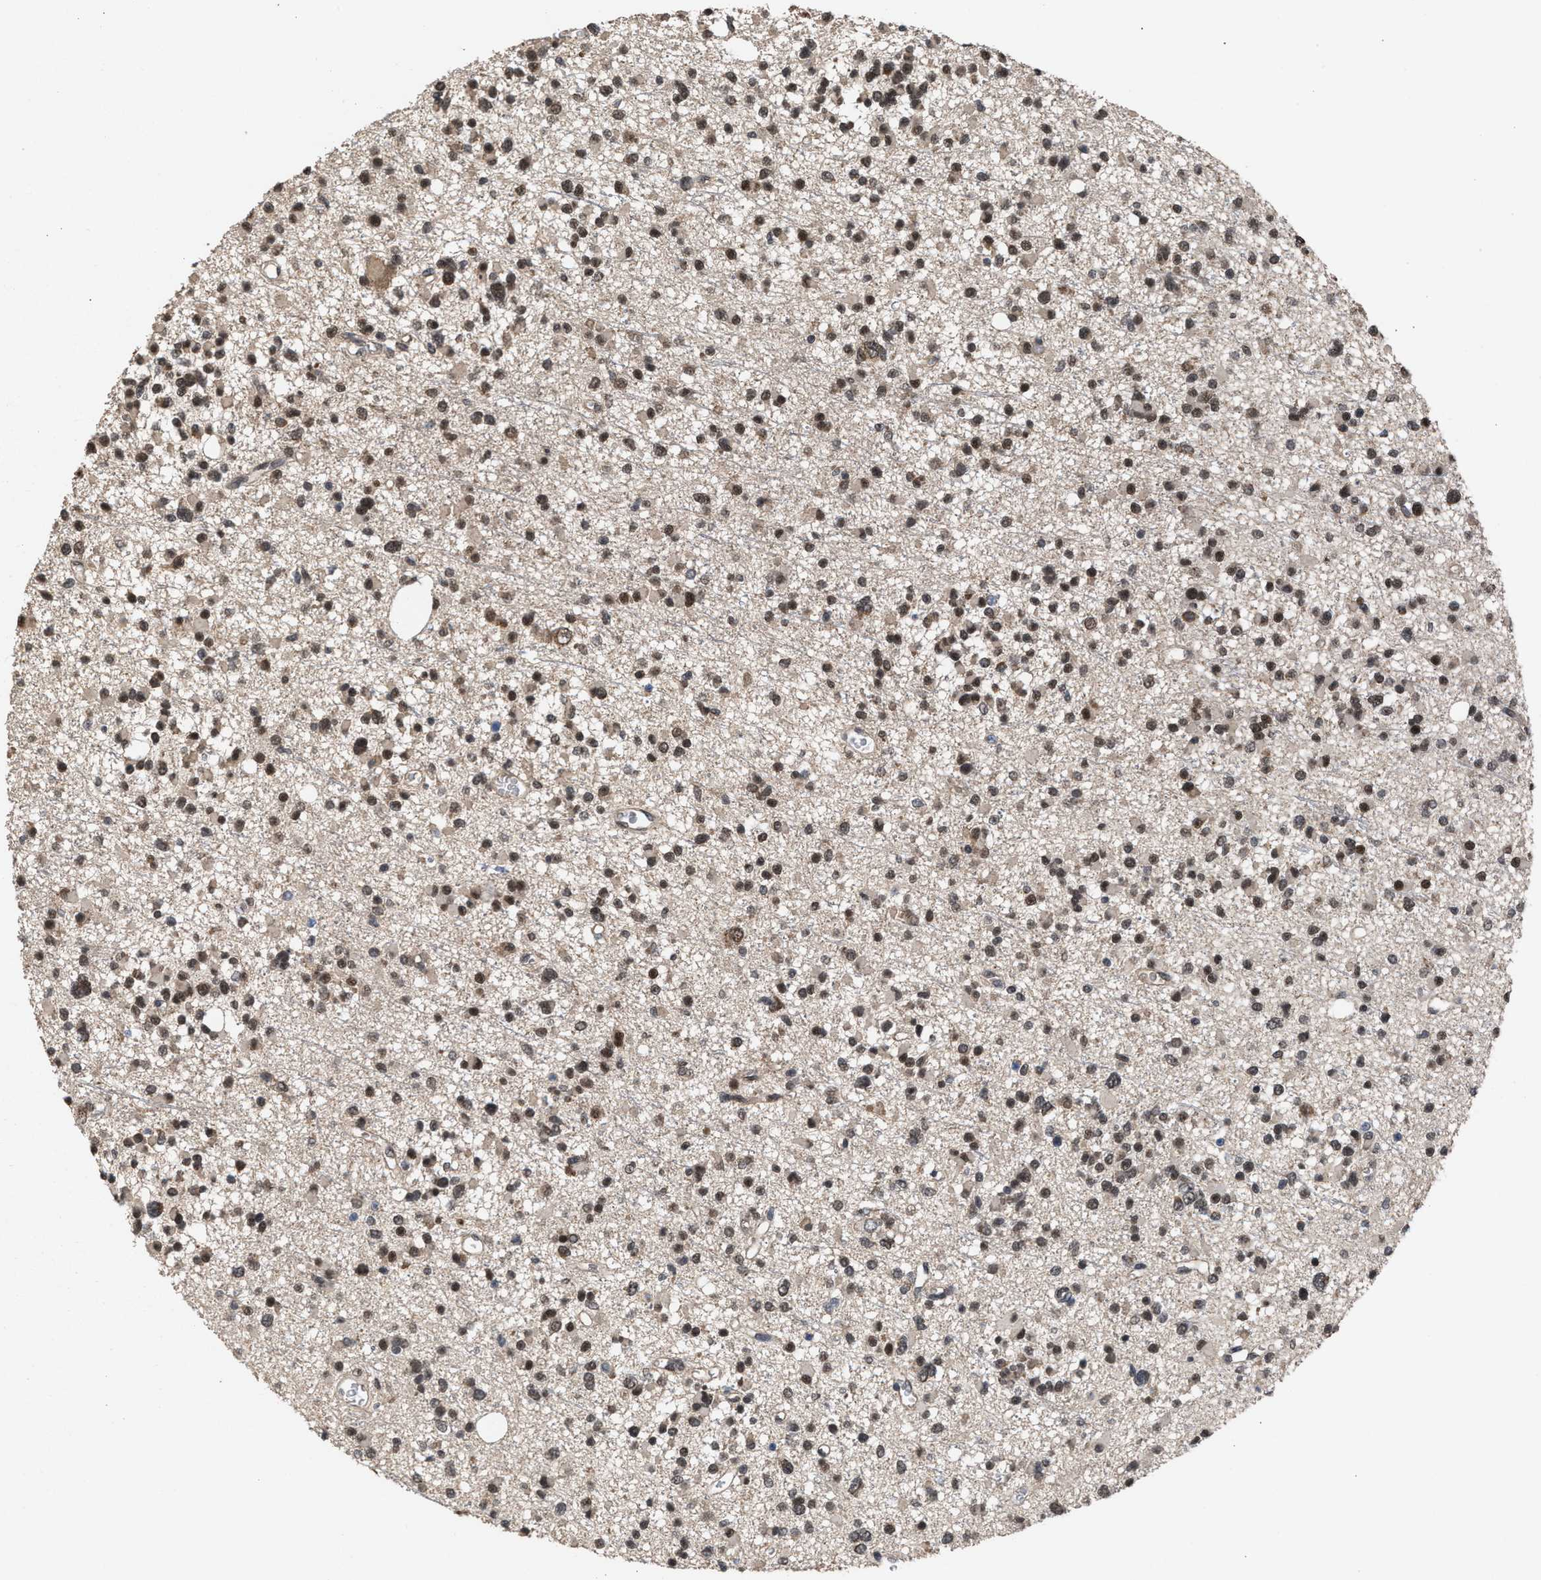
{"staining": {"intensity": "moderate", "quantity": ">75%", "location": "cytoplasmic/membranous,nuclear"}, "tissue": "glioma", "cell_type": "Tumor cells", "image_type": "cancer", "snomed": [{"axis": "morphology", "description": "Glioma, malignant, Low grade"}, {"axis": "topography", "description": "Brain"}], "caption": "IHC photomicrograph of low-grade glioma (malignant) stained for a protein (brown), which displays medium levels of moderate cytoplasmic/membranous and nuclear staining in about >75% of tumor cells.", "gene": "C9orf78", "patient": {"sex": "female", "age": 22}}